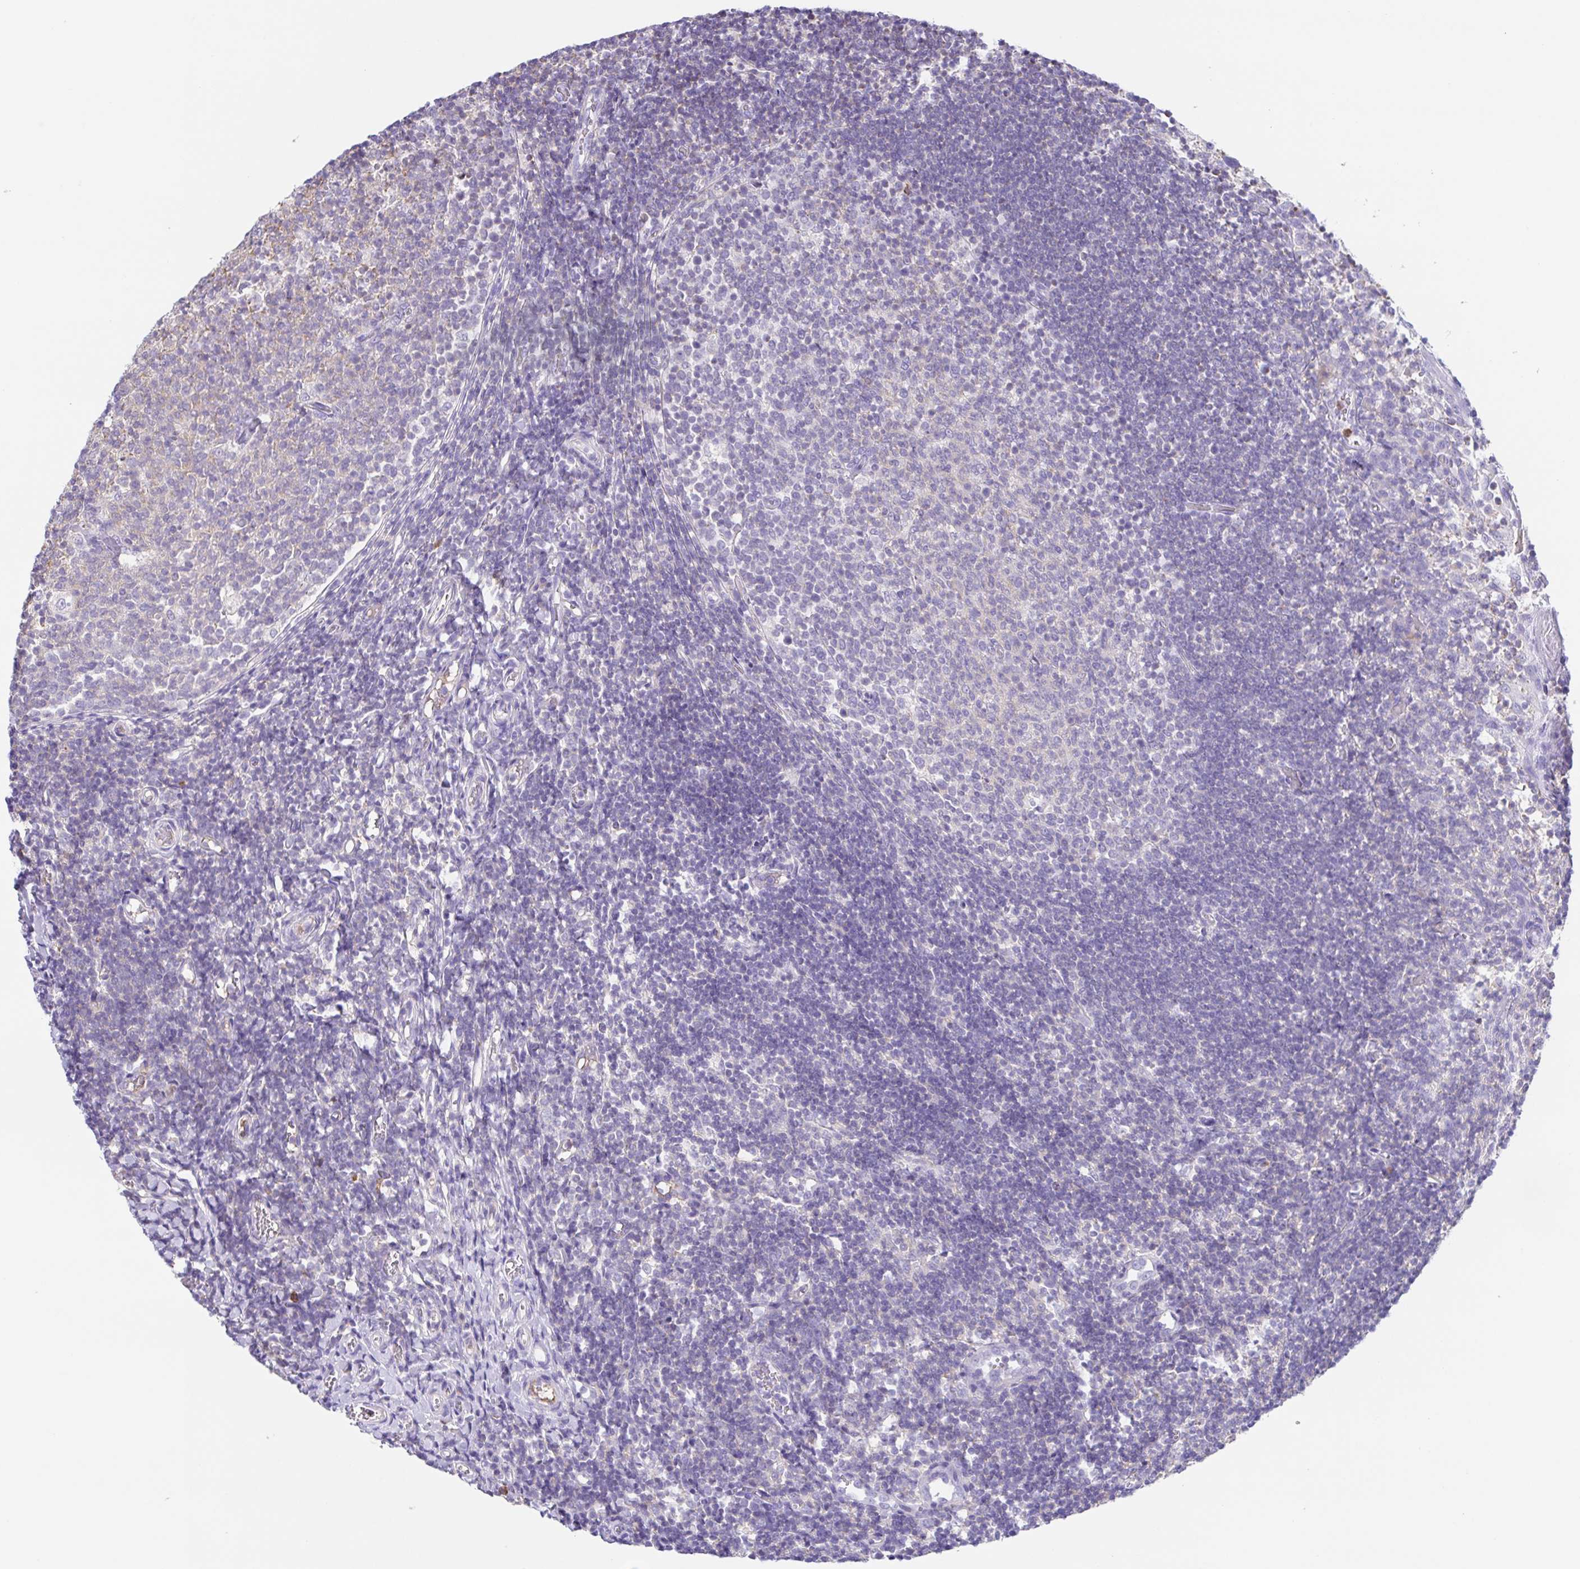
{"staining": {"intensity": "negative", "quantity": "none", "location": "none"}, "tissue": "tonsil", "cell_type": "Germinal center cells", "image_type": "normal", "snomed": [{"axis": "morphology", "description": "Normal tissue, NOS"}, {"axis": "topography", "description": "Tonsil"}], "caption": "Immunohistochemistry photomicrograph of unremarkable tonsil: tonsil stained with DAB reveals no significant protein positivity in germinal center cells.", "gene": "ARPP21", "patient": {"sex": "female", "age": 10}}